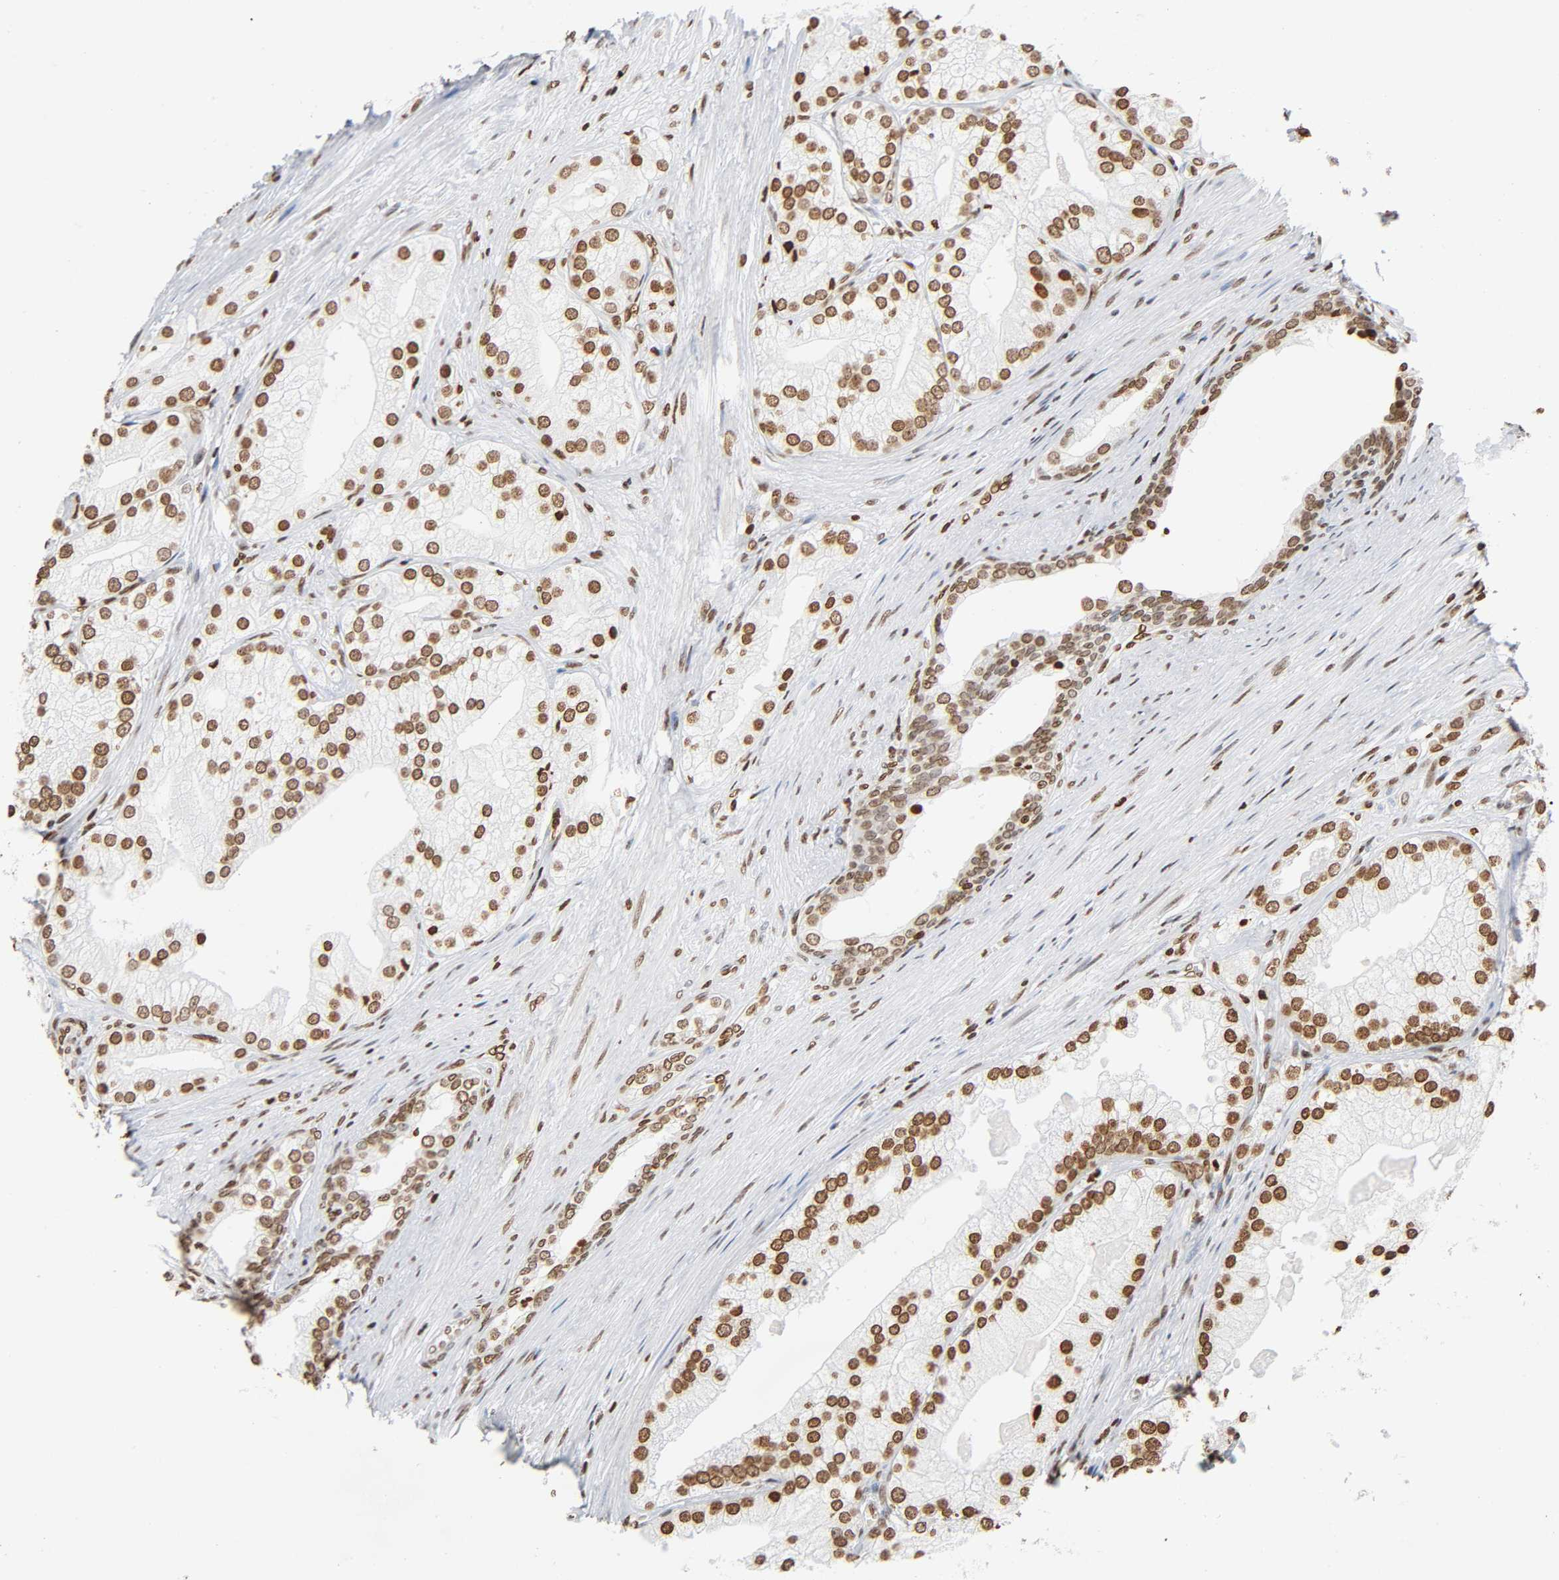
{"staining": {"intensity": "moderate", "quantity": ">75%", "location": "nuclear"}, "tissue": "prostate cancer", "cell_type": "Tumor cells", "image_type": "cancer", "snomed": [{"axis": "morphology", "description": "Adenocarcinoma, Low grade"}, {"axis": "topography", "description": "Prostate"}], "caption": "Immunohistochemistry of human prostate cancer exhibits medium levels of moderate nuclear staining in approximately >75% of tumor cells.", "gene": "HOXA6", "patient": {"sex": "male", "age": 69}}